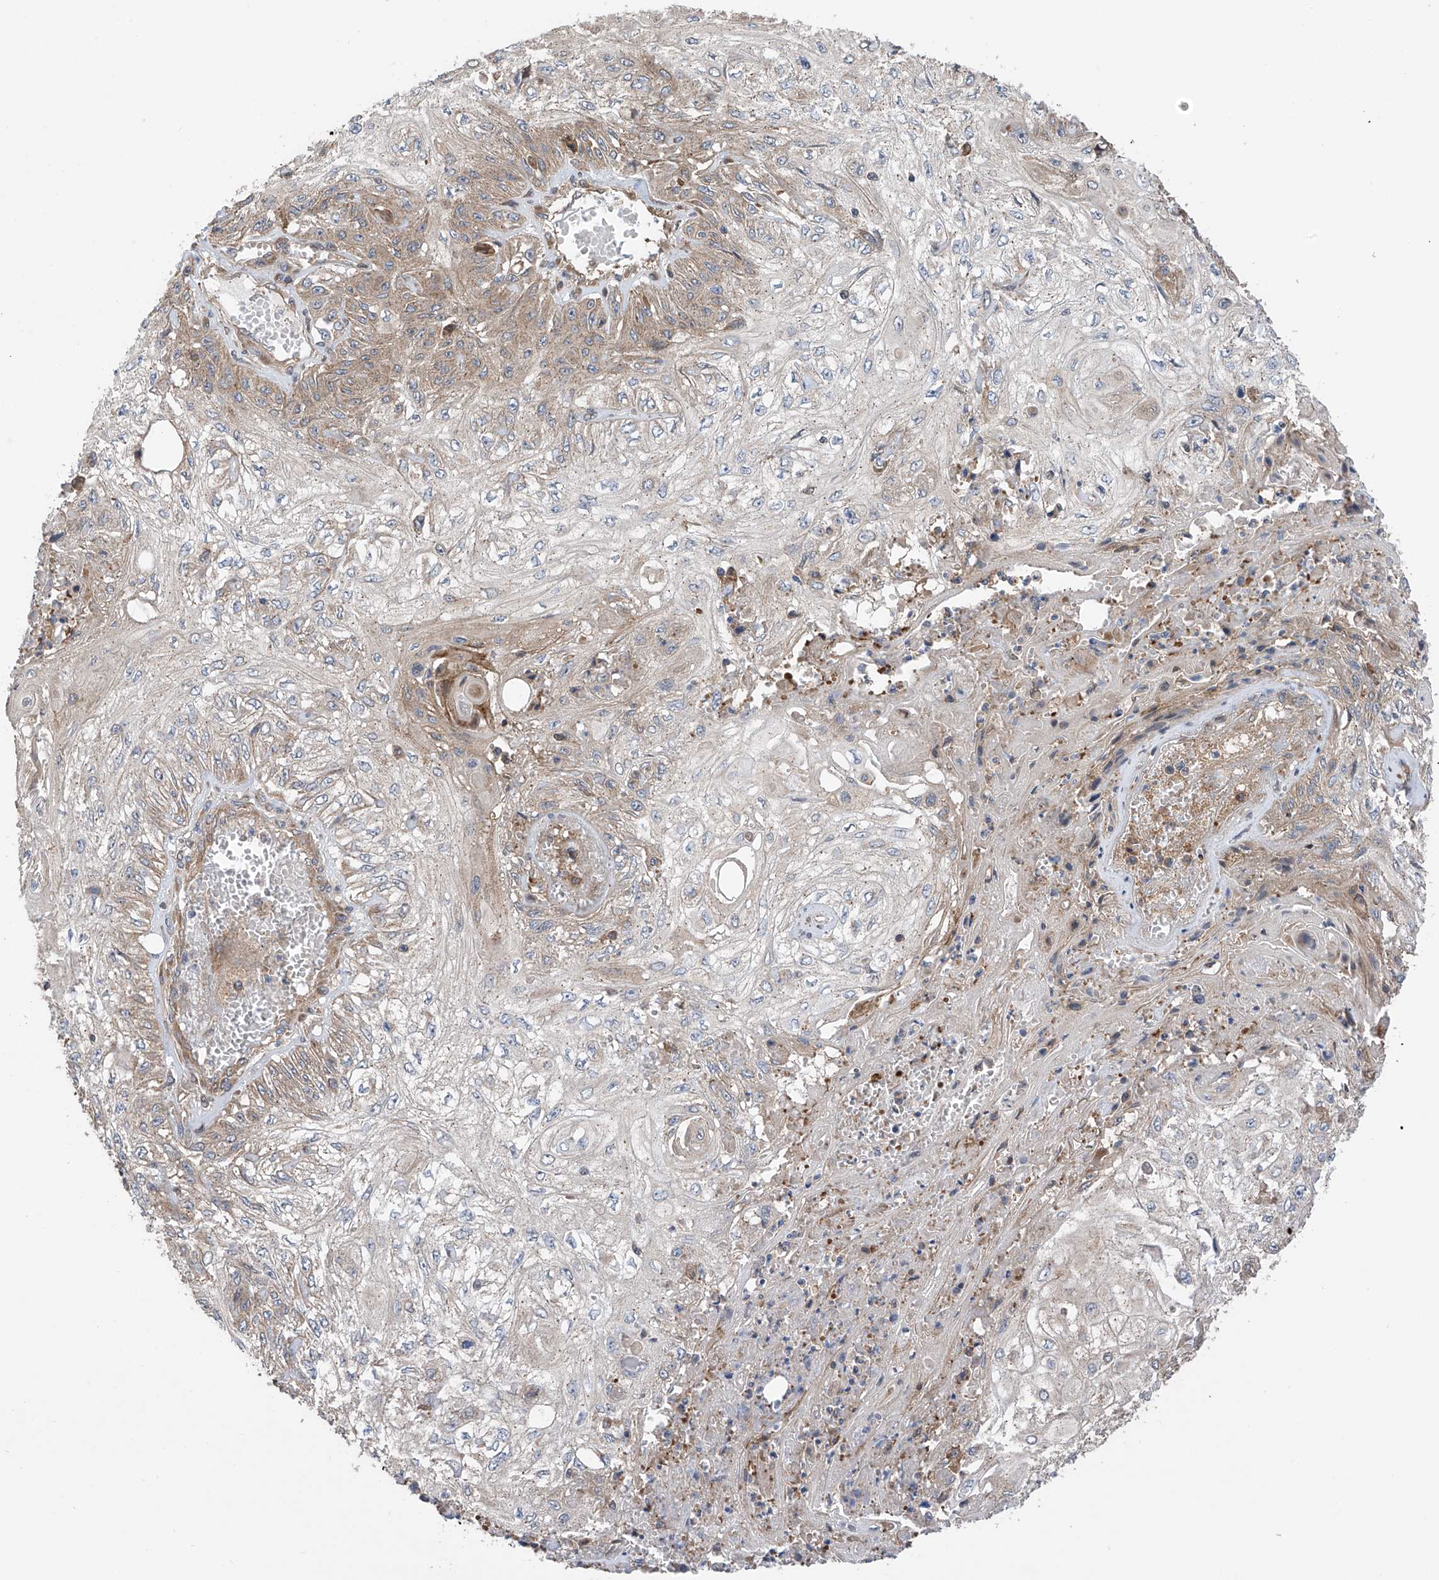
{"staining": {"intensity": "weak", "quantity": "25%-75%", "location": "cytoplasmic/membranous"}, "tissue": "skin cancer", "cell_type": "Tumor cells", "image_type": "cancer", "snomed": [{"axis": "morphology", "description": "Squamous cell carcinoma, NOS"}, {"axis": "morphology", "description": "Squamous cell carcinoma, metastatic, NOS"}, {"axis": "topography", "description": "Skin"}, {"axis": "topography", "description": "Lymph node"}], "caption": "IHC of skin cancer (squamous cell carcinoma) displays low levels of weak cytoplasmic/membranous positivity in about 25%-75% of tumor cells.", "gene": "CHPF", "patient": {"sex": "male", "age": 75}}